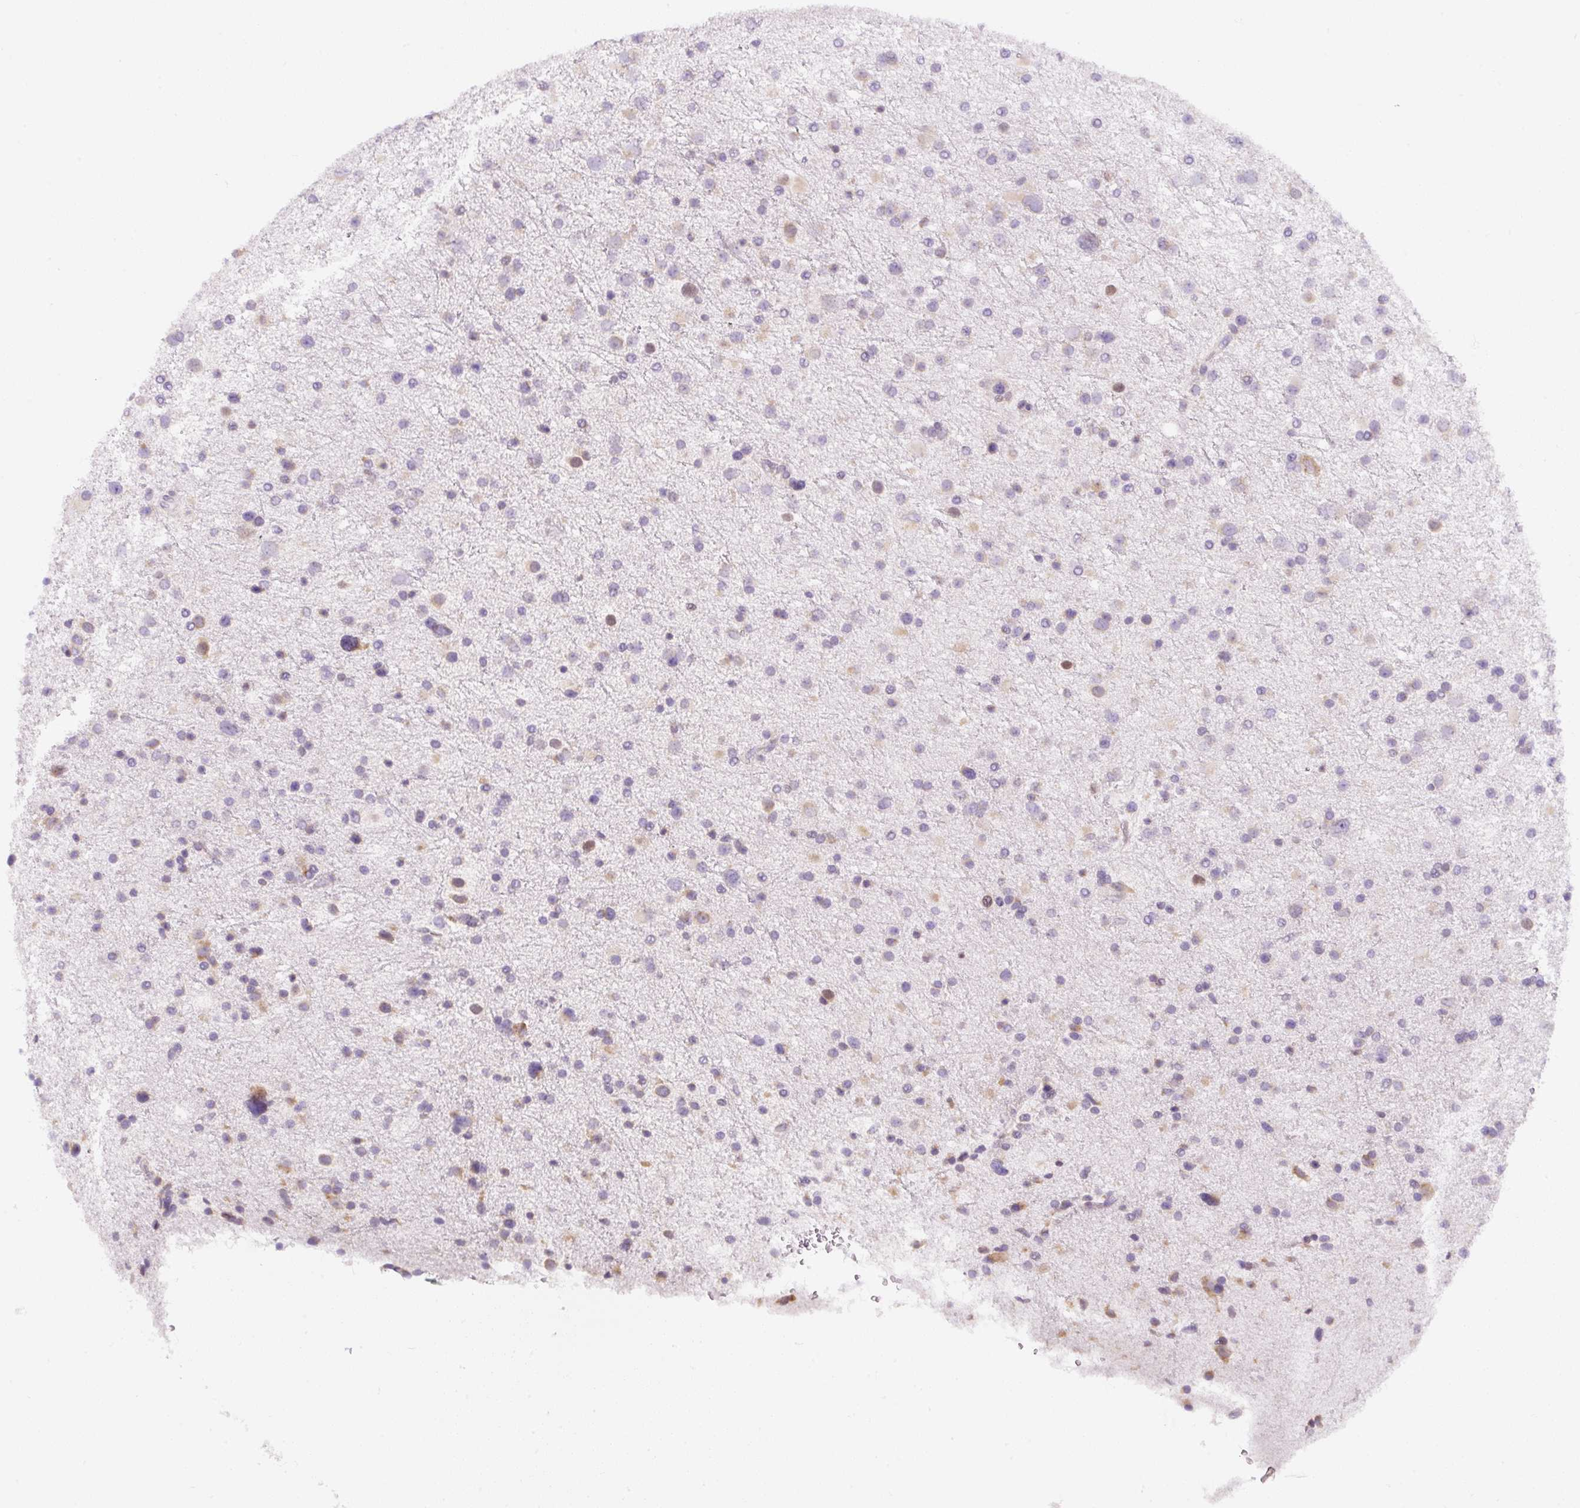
{"staining": {"intensity": "negative", "quantity": "none", "location": "none"}, "tissue": "glioma", "cell_type": "Tumor cells", "image_type": "cancer", "snomed": [{"axis": "morphology", "description": "Glioma, malignant, Low grade"}, {"axis": "topography", "description": "Brain"}], "caption": "This is an IHC photomicrograph of human glioma. There is no positivity in tumor cells.", "gene": "DDOST", "patient": {"sex": "female", "age": 32}}